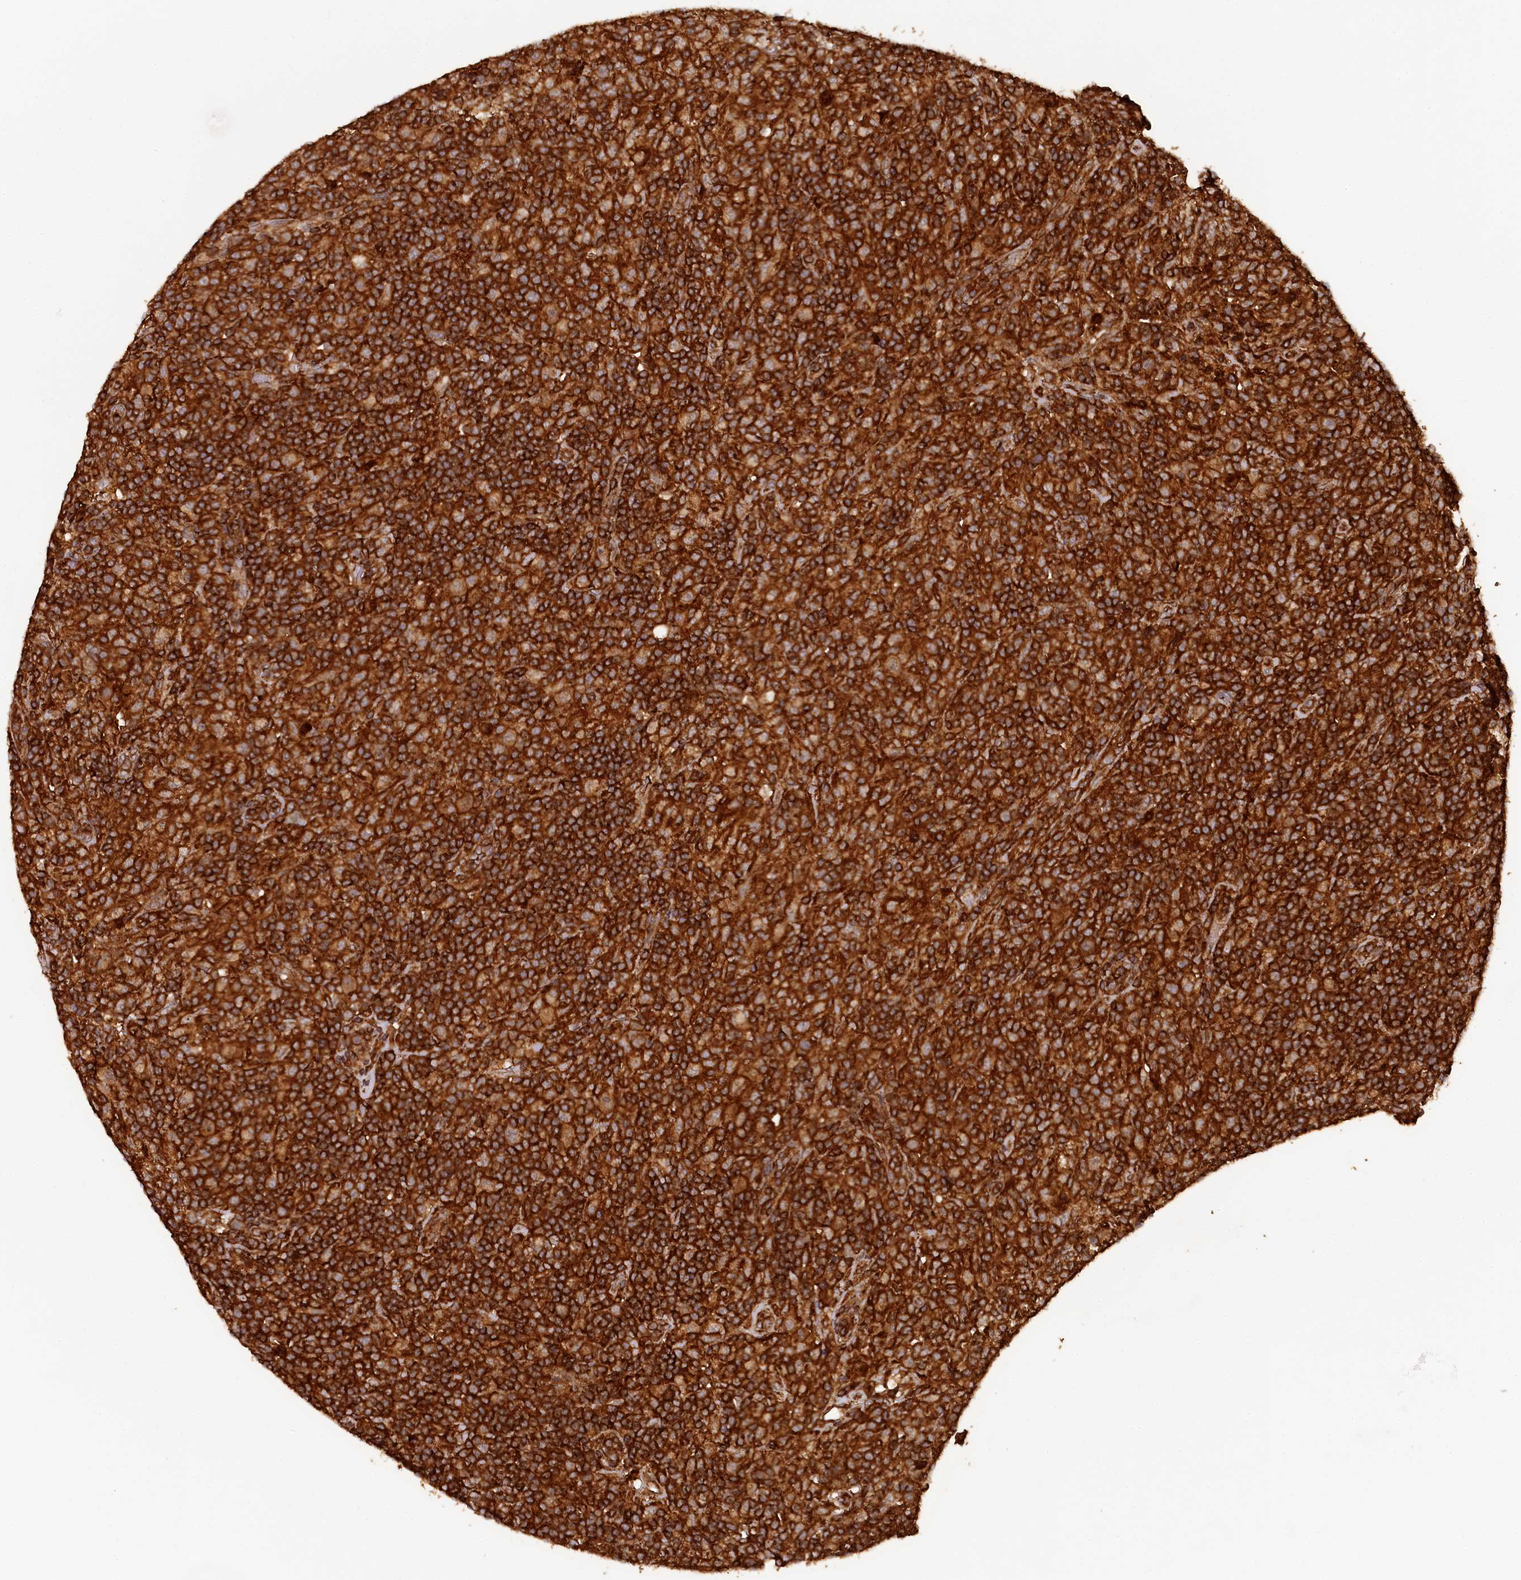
{"staining": {"intensity": "strong", "quantity": ">75%", "location": "cytoplasmic/membranous"}, "tissue": "lymphoma", "cell_type": "Tumor cells", "image_type": "cancer", "snomed": [{"axis": "morphology", "description": "Hodgkin's disease, NOS"}, {"axis": "topography", "description": "Lymph node"}], "caption": "Lymphoma stained with a protein marker reveals strong staining in tumor cells.", "gene": "STUB1", "patient": {"sex": "male", "age": 70}}